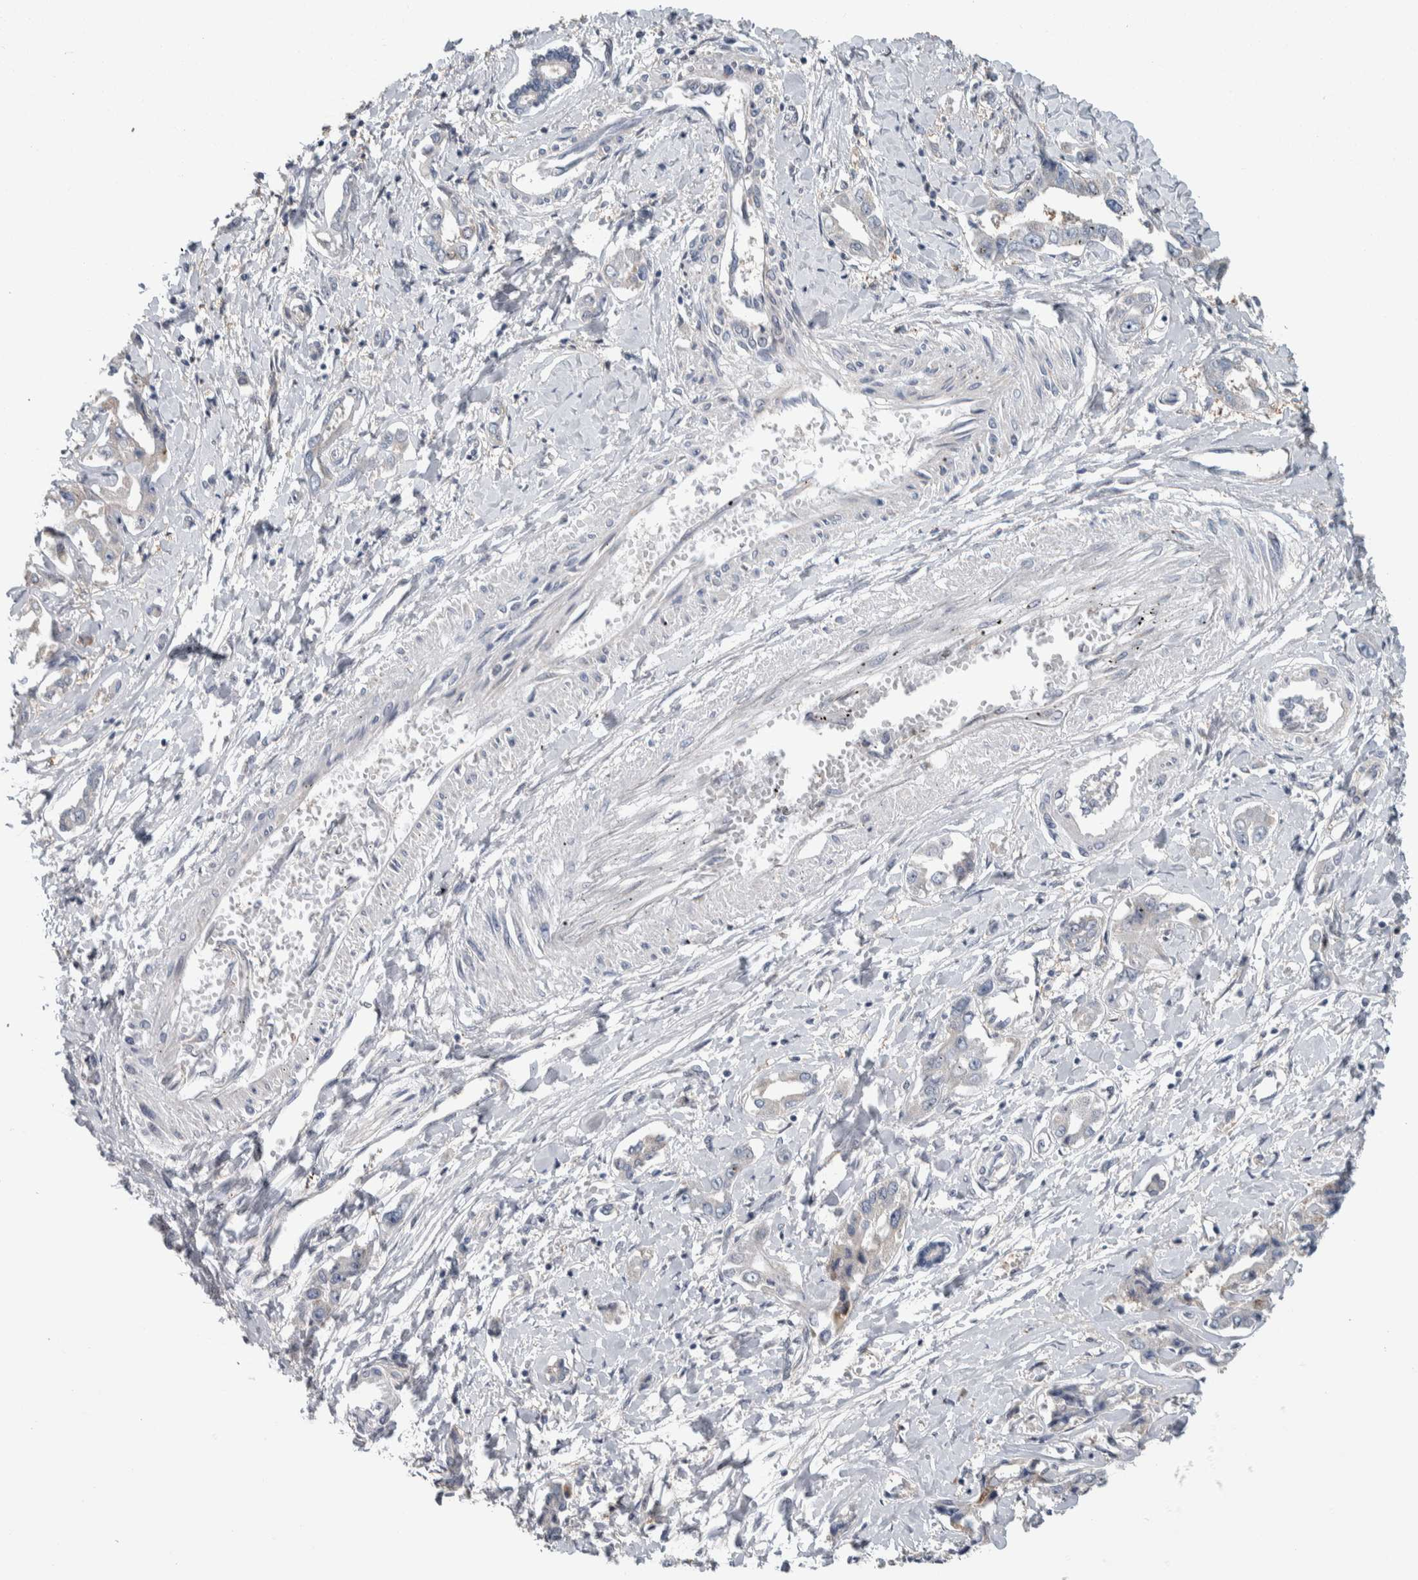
{"staining": {"intensity": "negative", "quantity": "none", "location": "none"}, "tissue": "liver cancer", "cell_type": "Tumor cells", "image_type": "cancer", "snomed": [{"axis": "morphology", "description": "Cholangiocarcinoma"}, {"axis": "topography", "description": "Liver"}], "caption": "The histopathology image reveals no significant staining in tumor cells of liver cholangiocarcinoma. (Brightfield microscopy of DAB immunohistochemistry at high magnification).", "gene": "TAX1BP1", "patient": {"sex": "male", "age": 59}}